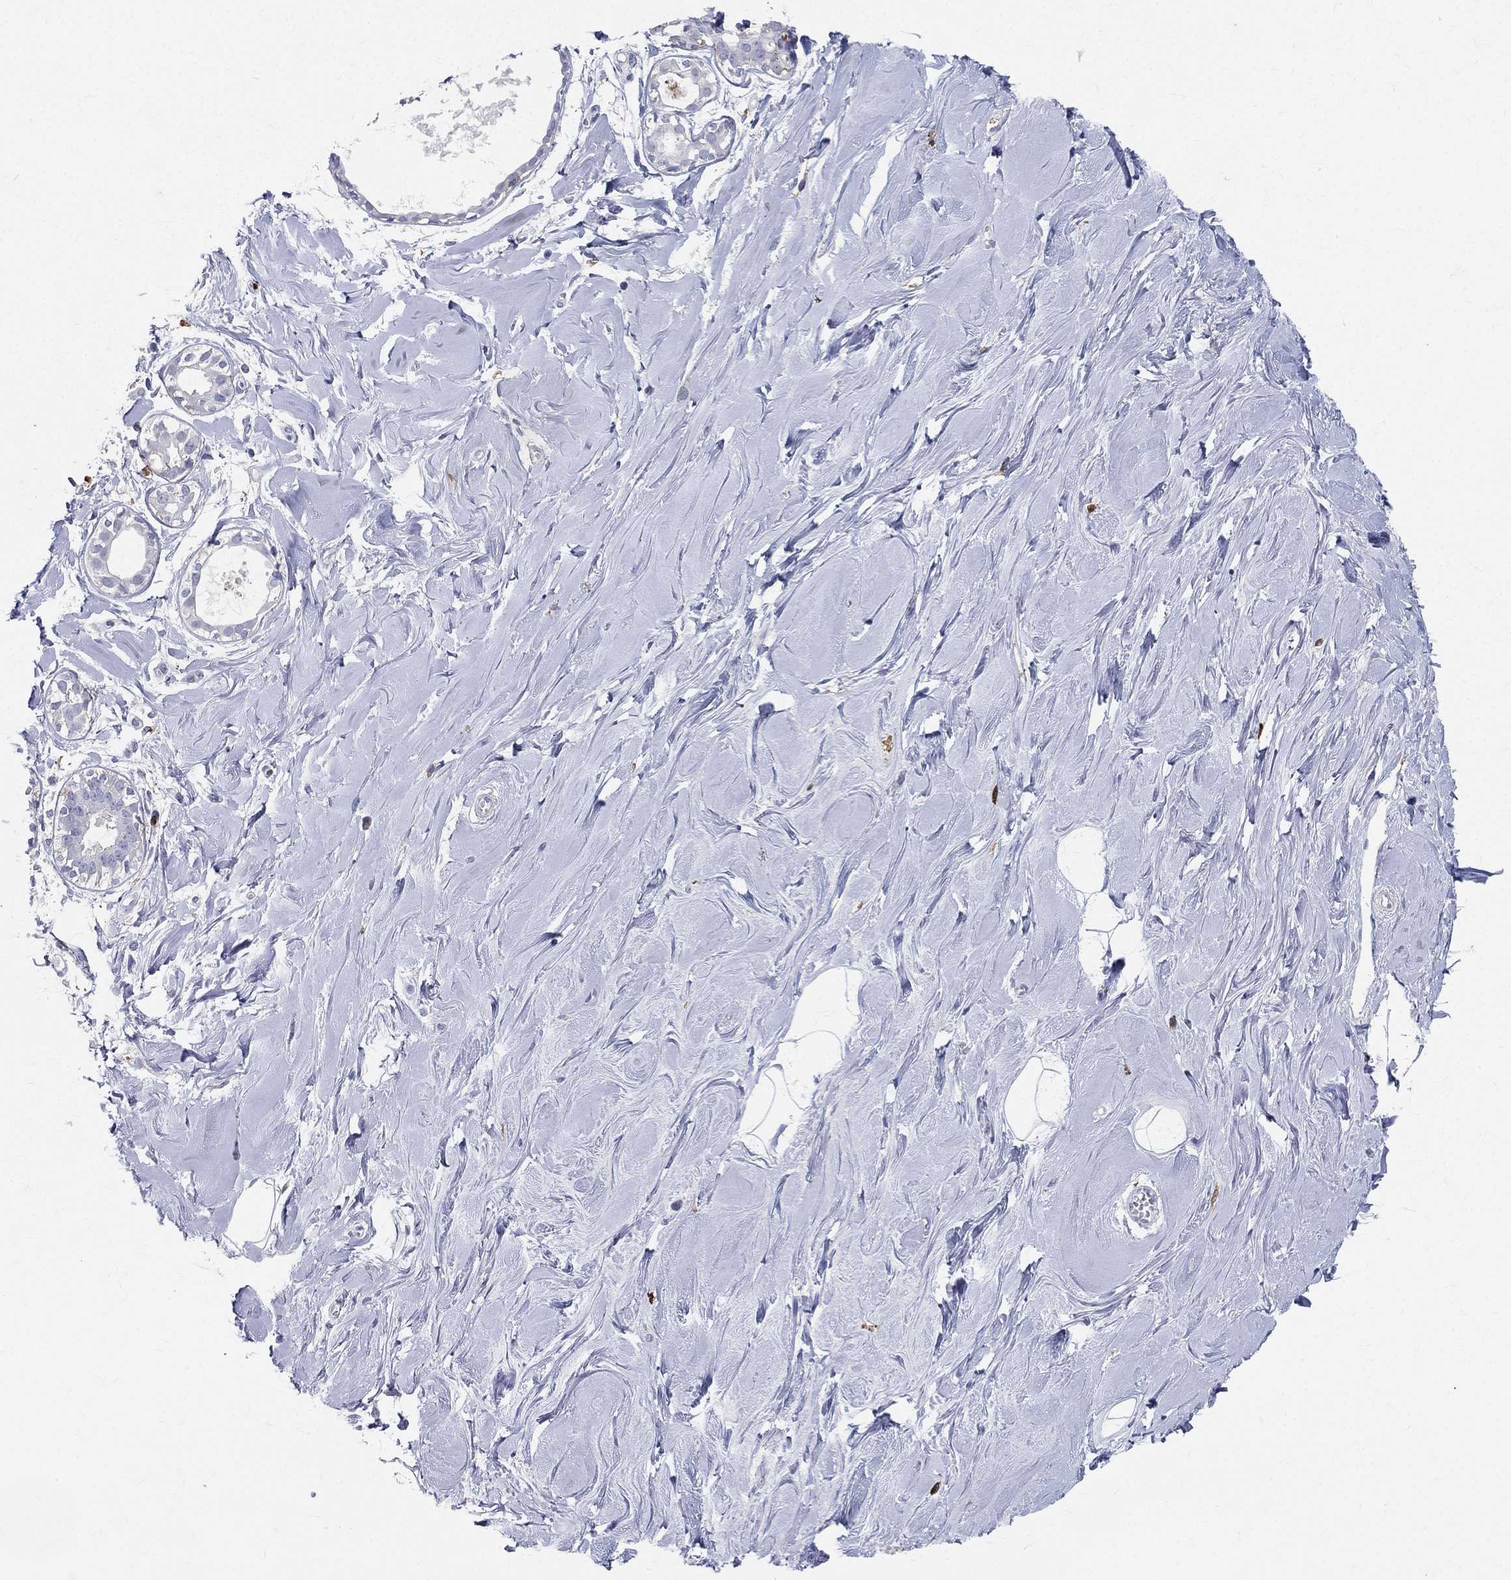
{"staining": {"intensity": "negative", "quantity": "none", "location": "none"}, "tissue": "soft tissue", "cell_type": "Fibroblasts", "image_type": "normal", "snomed": [{"axis": "morphology", "description": "Normal tissue, NOS"}, {"axis": "topography", "description": "Breast"}], "caption": "High magnification brightfield microscopy of normal soft tissue stained with DAB (3,3'-diaminobenzidine) (brown) and counterstained with hematoxylin (blue): fibroblasts show no significant expression.", "gene": "CD33", "patient": {"sex": "female", "age": 49}}